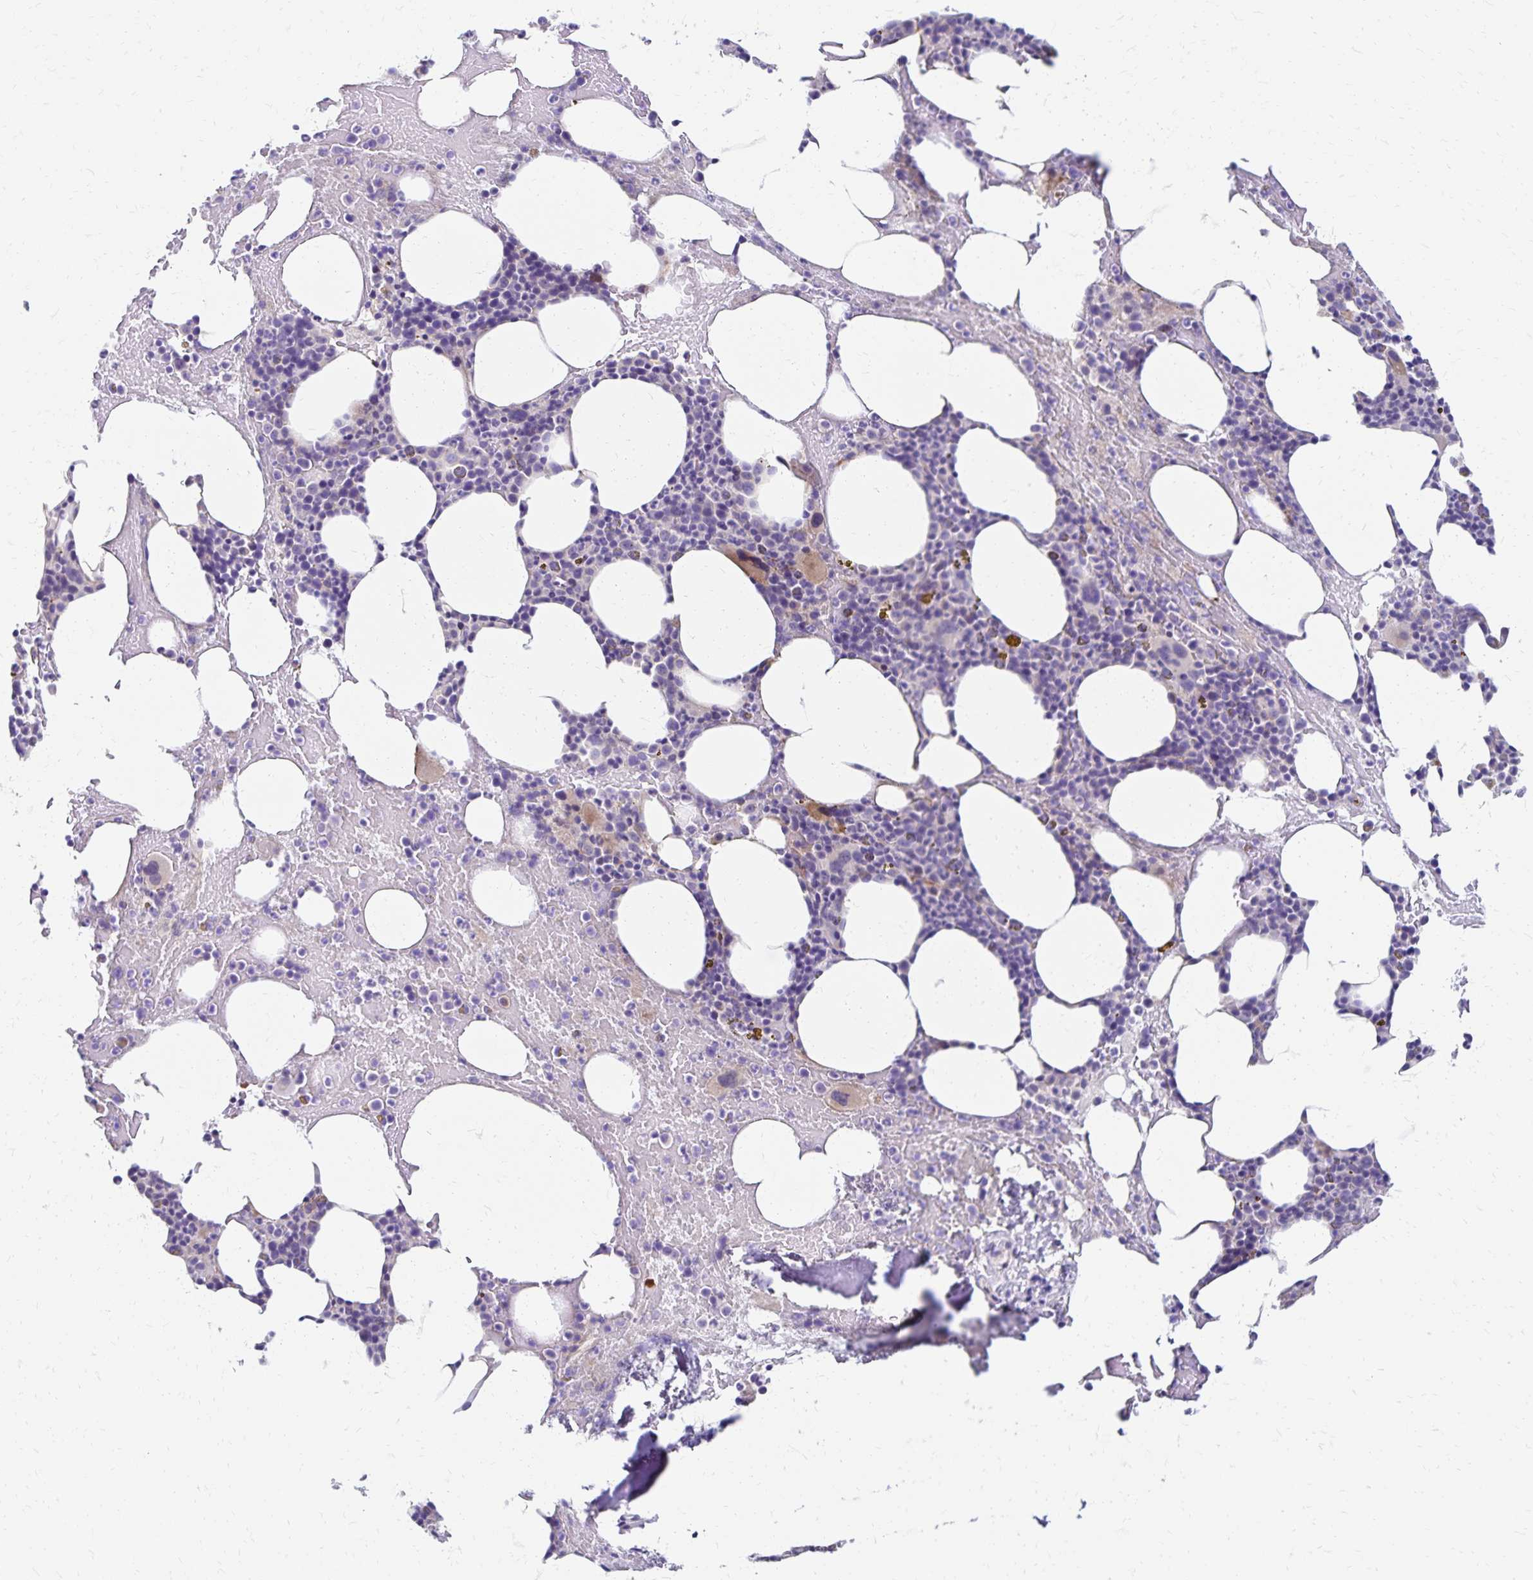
{"staining": {"intensity": "negative", "quantity": "none", "location": "none"}, "tissue": "bone marrow", "cell_type": "Hematopoietic cells", "image_type": "normal", "snomed": [{"axis": "morphology", "description": "Normal tissue, NOS"}, {"axis": "topography", "description": "Bone marrow"}], "caption": "DAB immunohistochemical staining of unremarkable human bone marrow exhibits no significant positivity in hematopoietic cells. Brightfield microscopy of immunohistochemistry stained with DAB (brown) and hematoxylin (blue), captured at high magnification.", "gene": "NECAP1", "patient": {"sex": "female", "age": 62}}